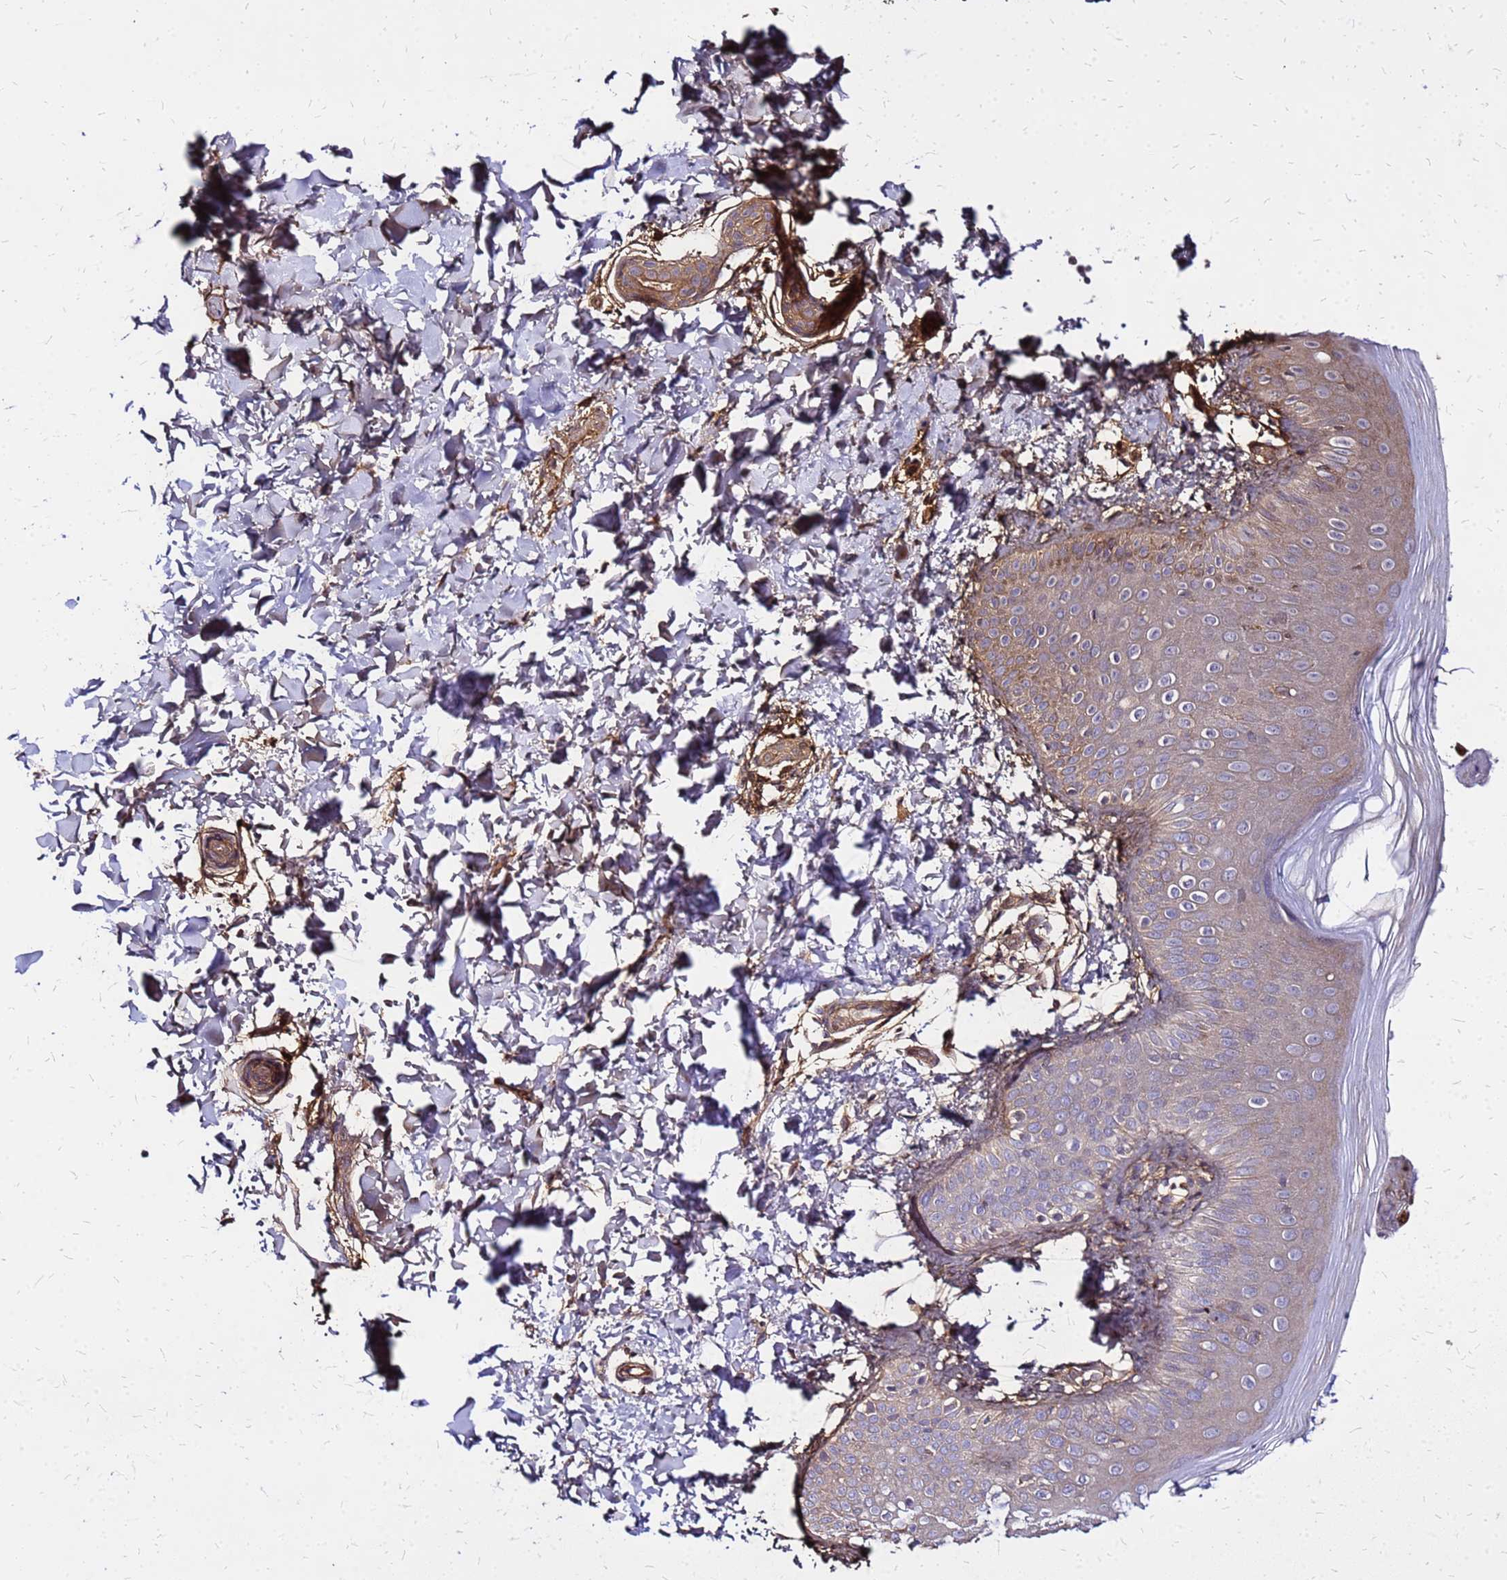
{"staining": {"intensity": "weak", "quantity": "25%-75%", "location": "cytoplasmic/membranous"}, "tissue": "skin", "cell_type": "Epidermal cells", "image_type": "normal", "snomed": [{"axis": "morphology", "description": "Normal tissue, NOS"}, {"axis": "morphology", "description": "Inflammation, NOS"}, {"axis": "topography", "description": "Soft tissue"}, {"axis": "topography", "description": "Anal"}], "caption": "Protein analysis of benign skin shows weak cytoplasmic/membranous positivity in approximately 25%-75% of epidermal cells.", "gene": "CYBC1", "patient": {"sex": "female", "age": 15}}